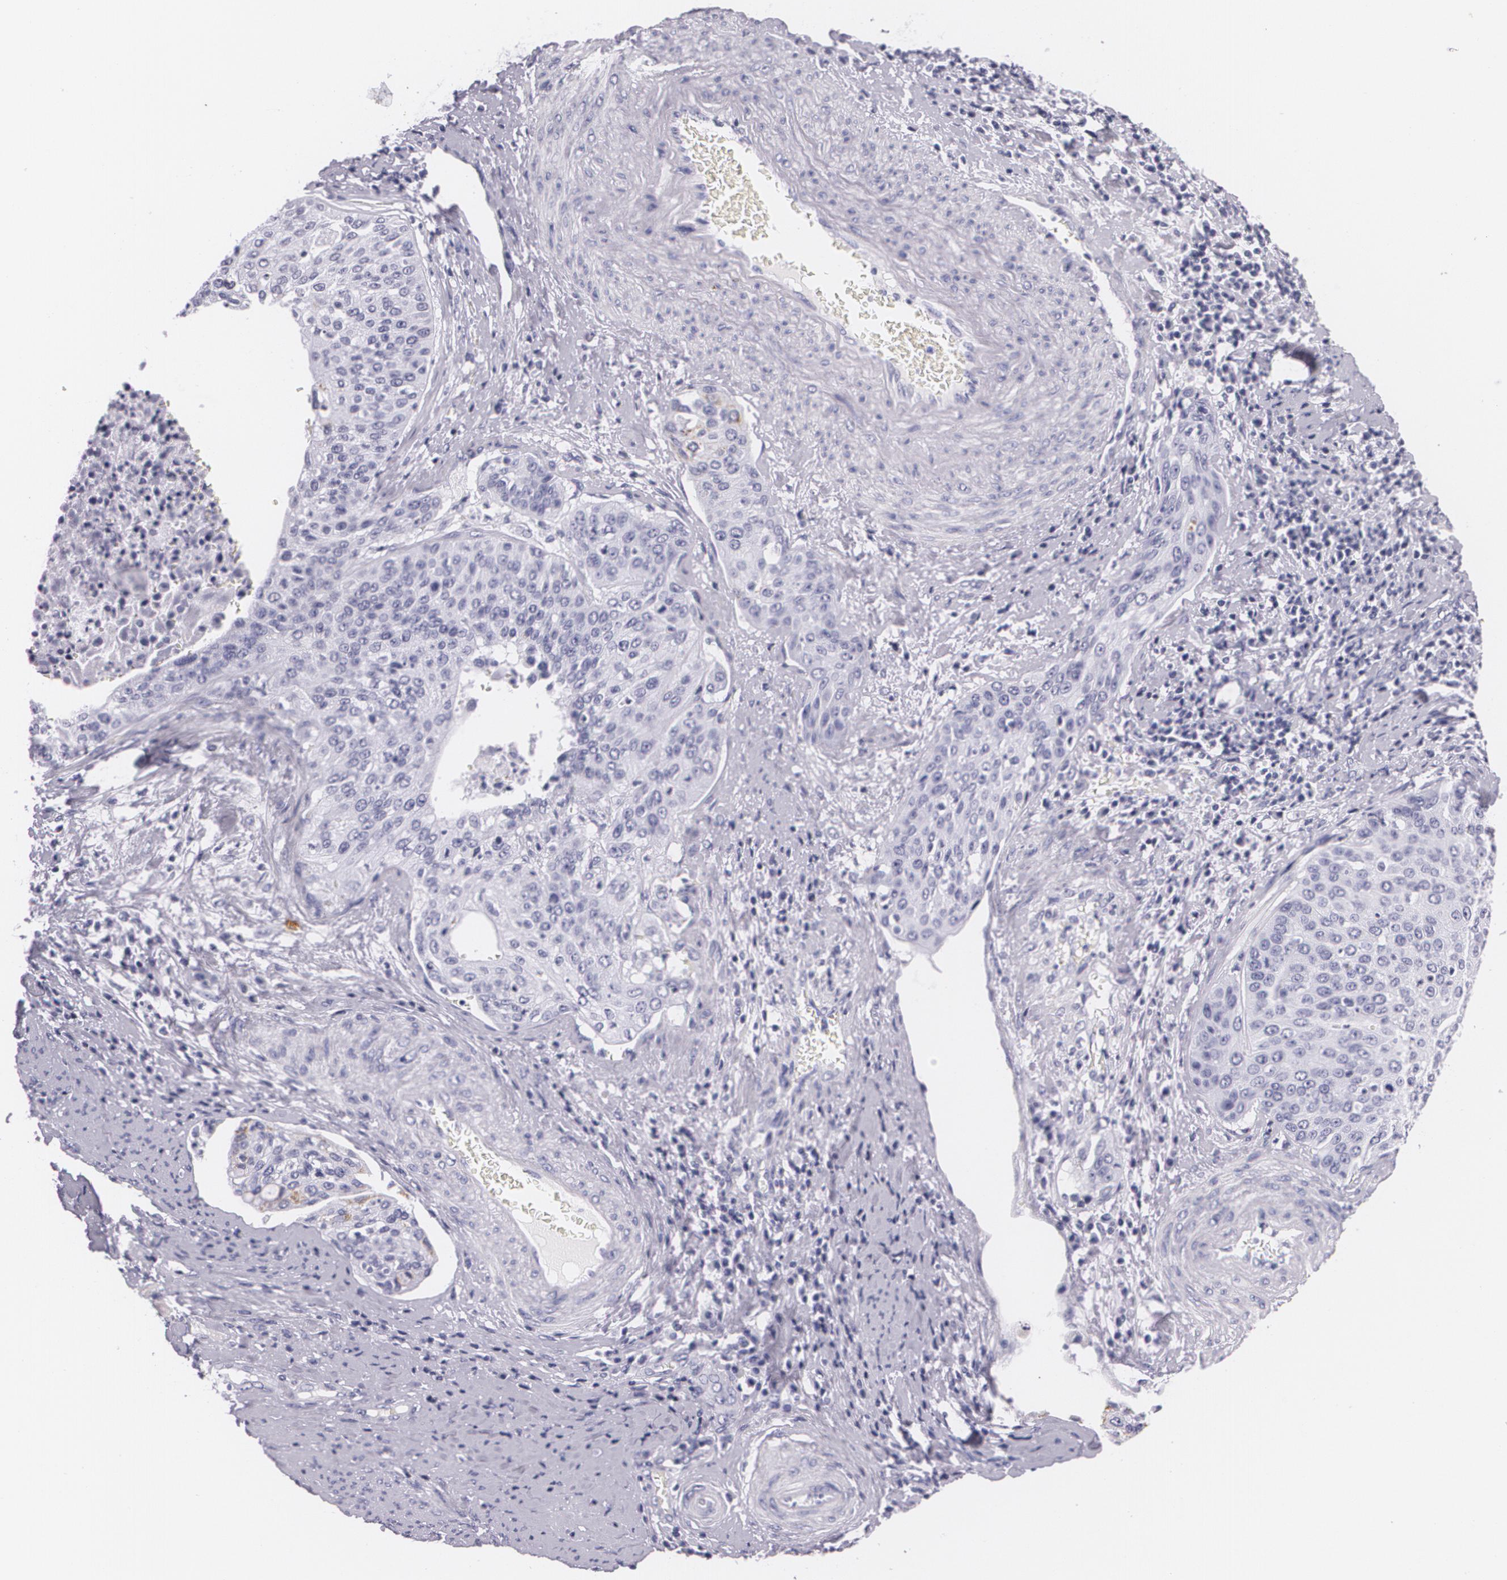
{"staining": {"intensity": "negative", "quantity": "none", "location": "none"}, "tissue": "cervical cancer", "cell_type": "Tumor cells", "image_type": "cancer", "snomed": [{"axis": "morphology", "description": "Squamous cell carcinoma, NOS"}, {"axis": "topography", "description": "Cervix"}], "caption": "The photomicrograph reveals no staining of tumor cells in cervical cancer.", "gene": "DLG4", "patient": {"sex": "female", "age": 41}}